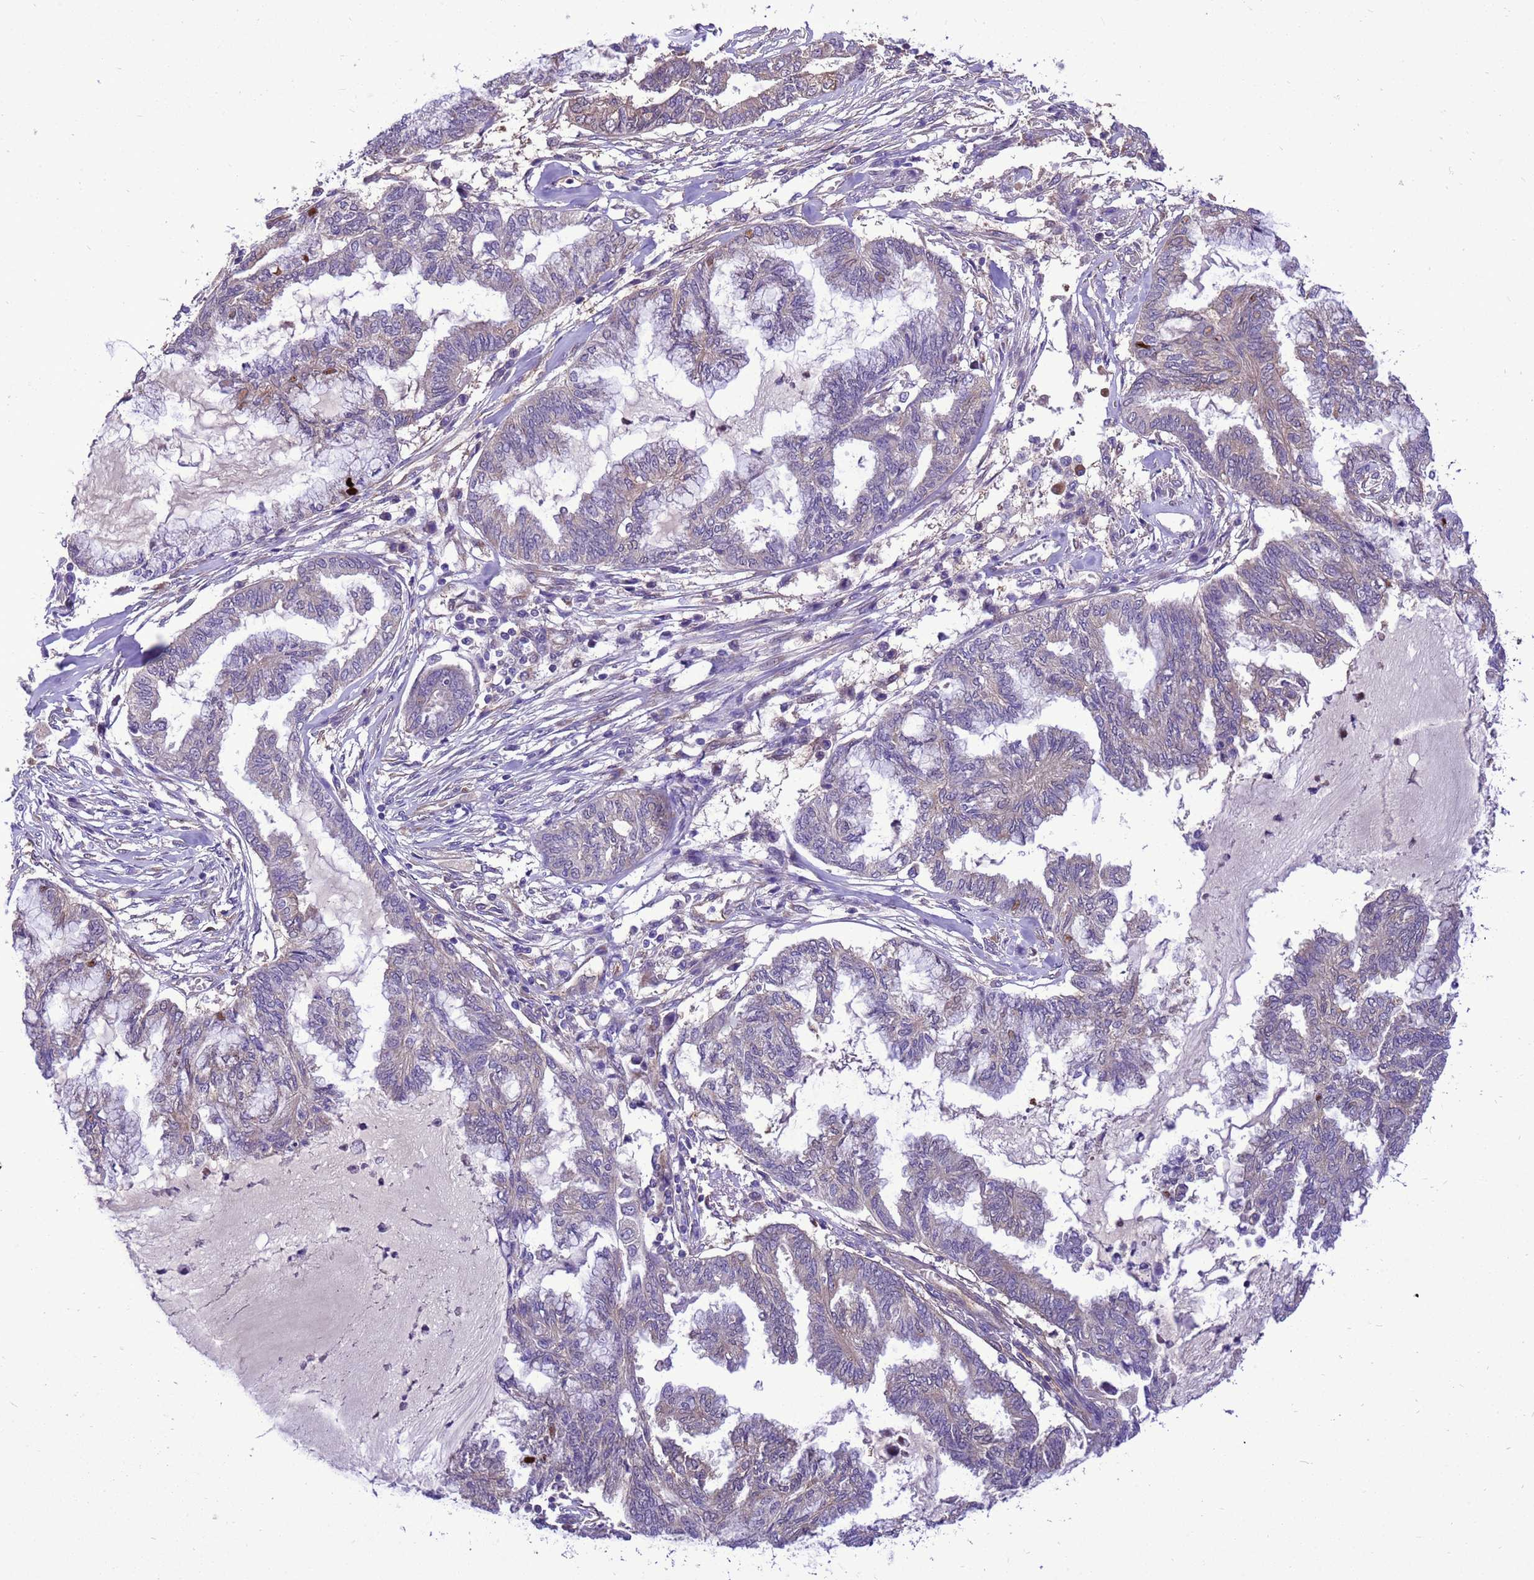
{"staining": {"intensity": "weak", "quantity": "25%-75%", "location": "cytoplasmic/membranous"}, "tissue": "endometrial cancer", "cell_type": "Tumor cells", "image_type": "cancer", "snomed": [{"axis": "morphology", "description": "Adenocarcinoma, NOS"}, {"axis": "topography", "description": "Endometrium"}], "caption": "IHC micrograph of human endometrial cancer (adenocarcinoma) stained for a protein (brown), which shows low levels of weak cytoplasmic/membranous expression in about 25%-75% of tumor cells.", "gene": "RABEP2", "patient": {"sex": "female", "age": 86}}